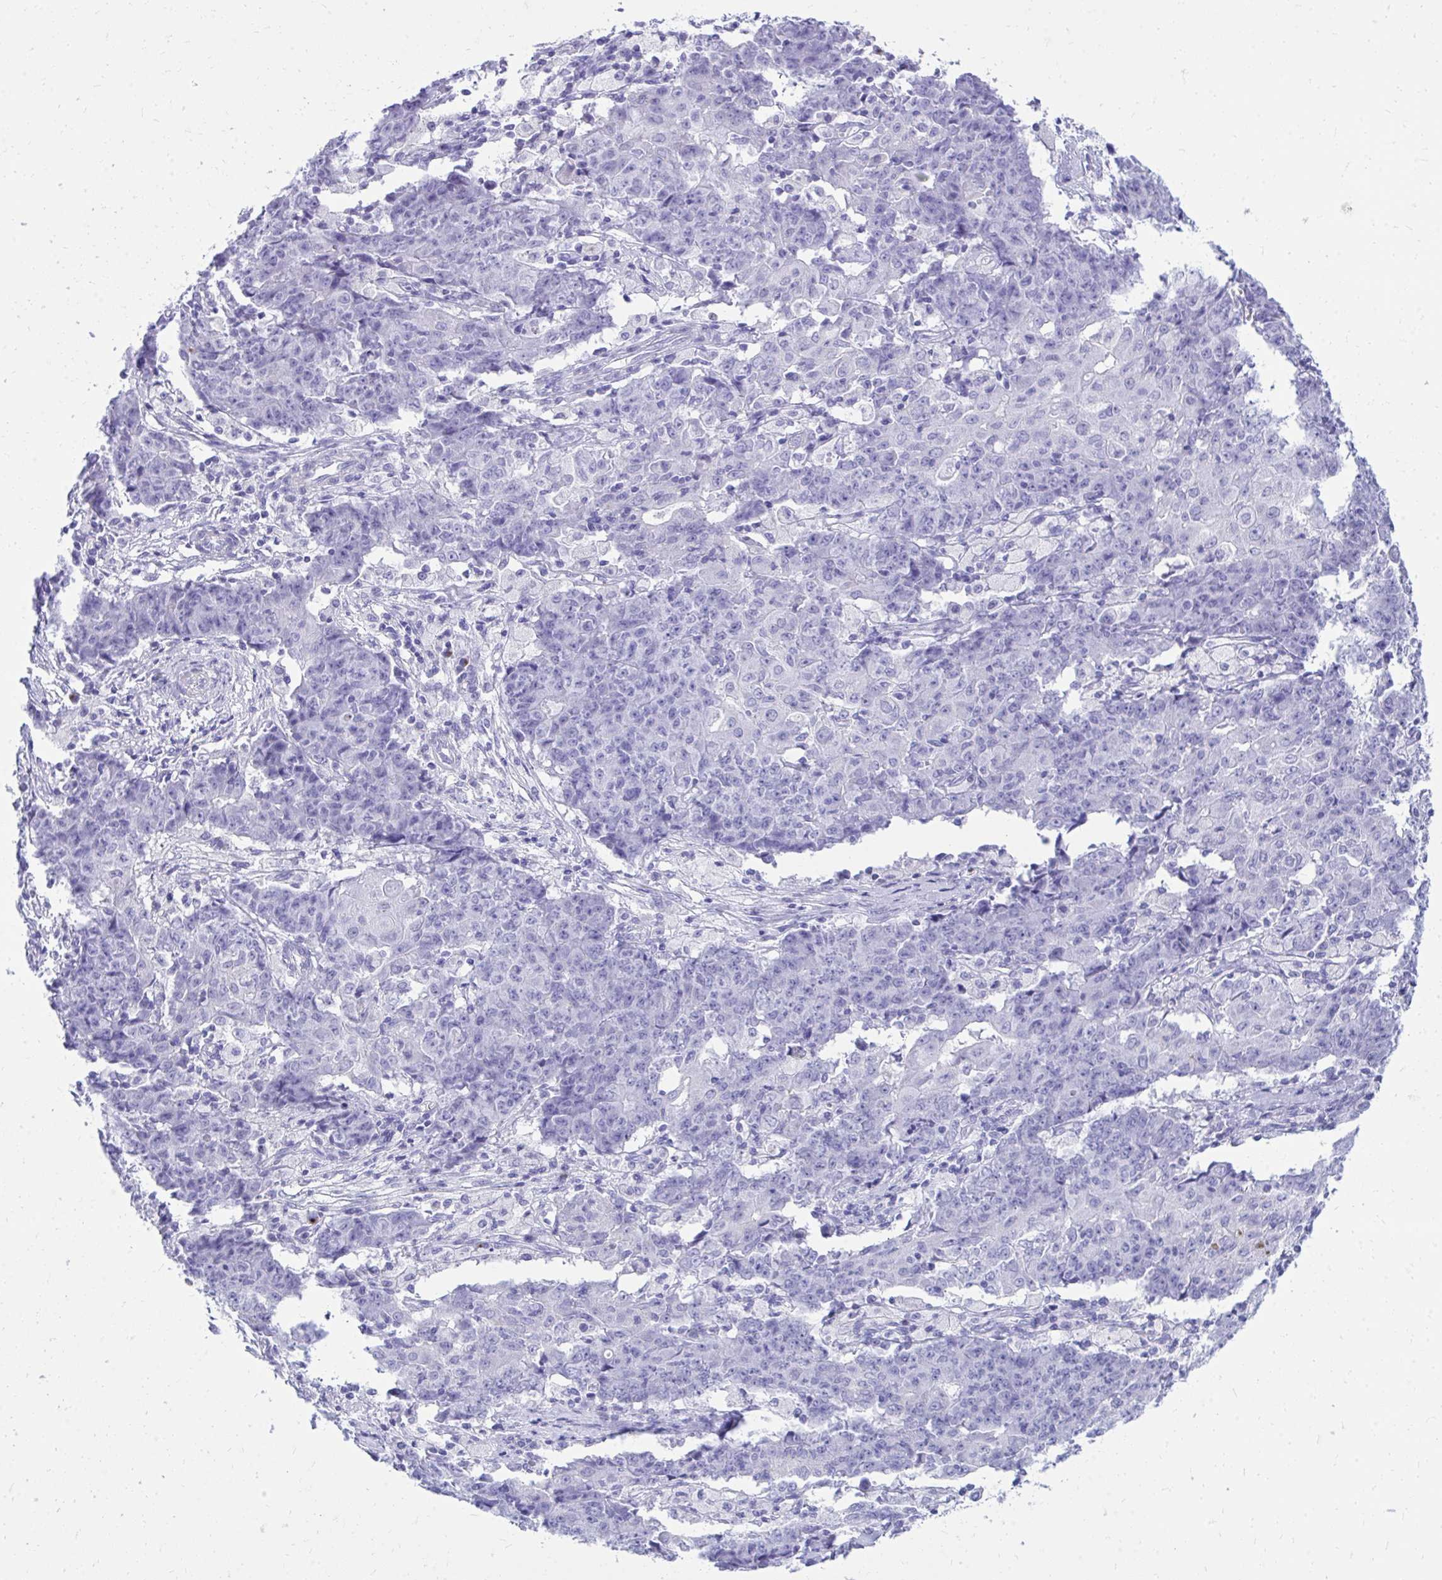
{"staining": {"intensity": "negative", "quantity": "none", "location": "none"}, "tissue": "ovarian cancer", "cell_type": "Tumor cells", "image_type": "cancer", "snomed": [{"axis": "morphology", "description": "Carcinoma, endometroid"}, {"axis": "topography", "description": "Ovary"}], "caption": "Tumor cells show no significant expression in ovarian cancer (endometroid carcinoma).", "gene": "ANKDD1B", "patient": {"sex": "female", "age": 42}}